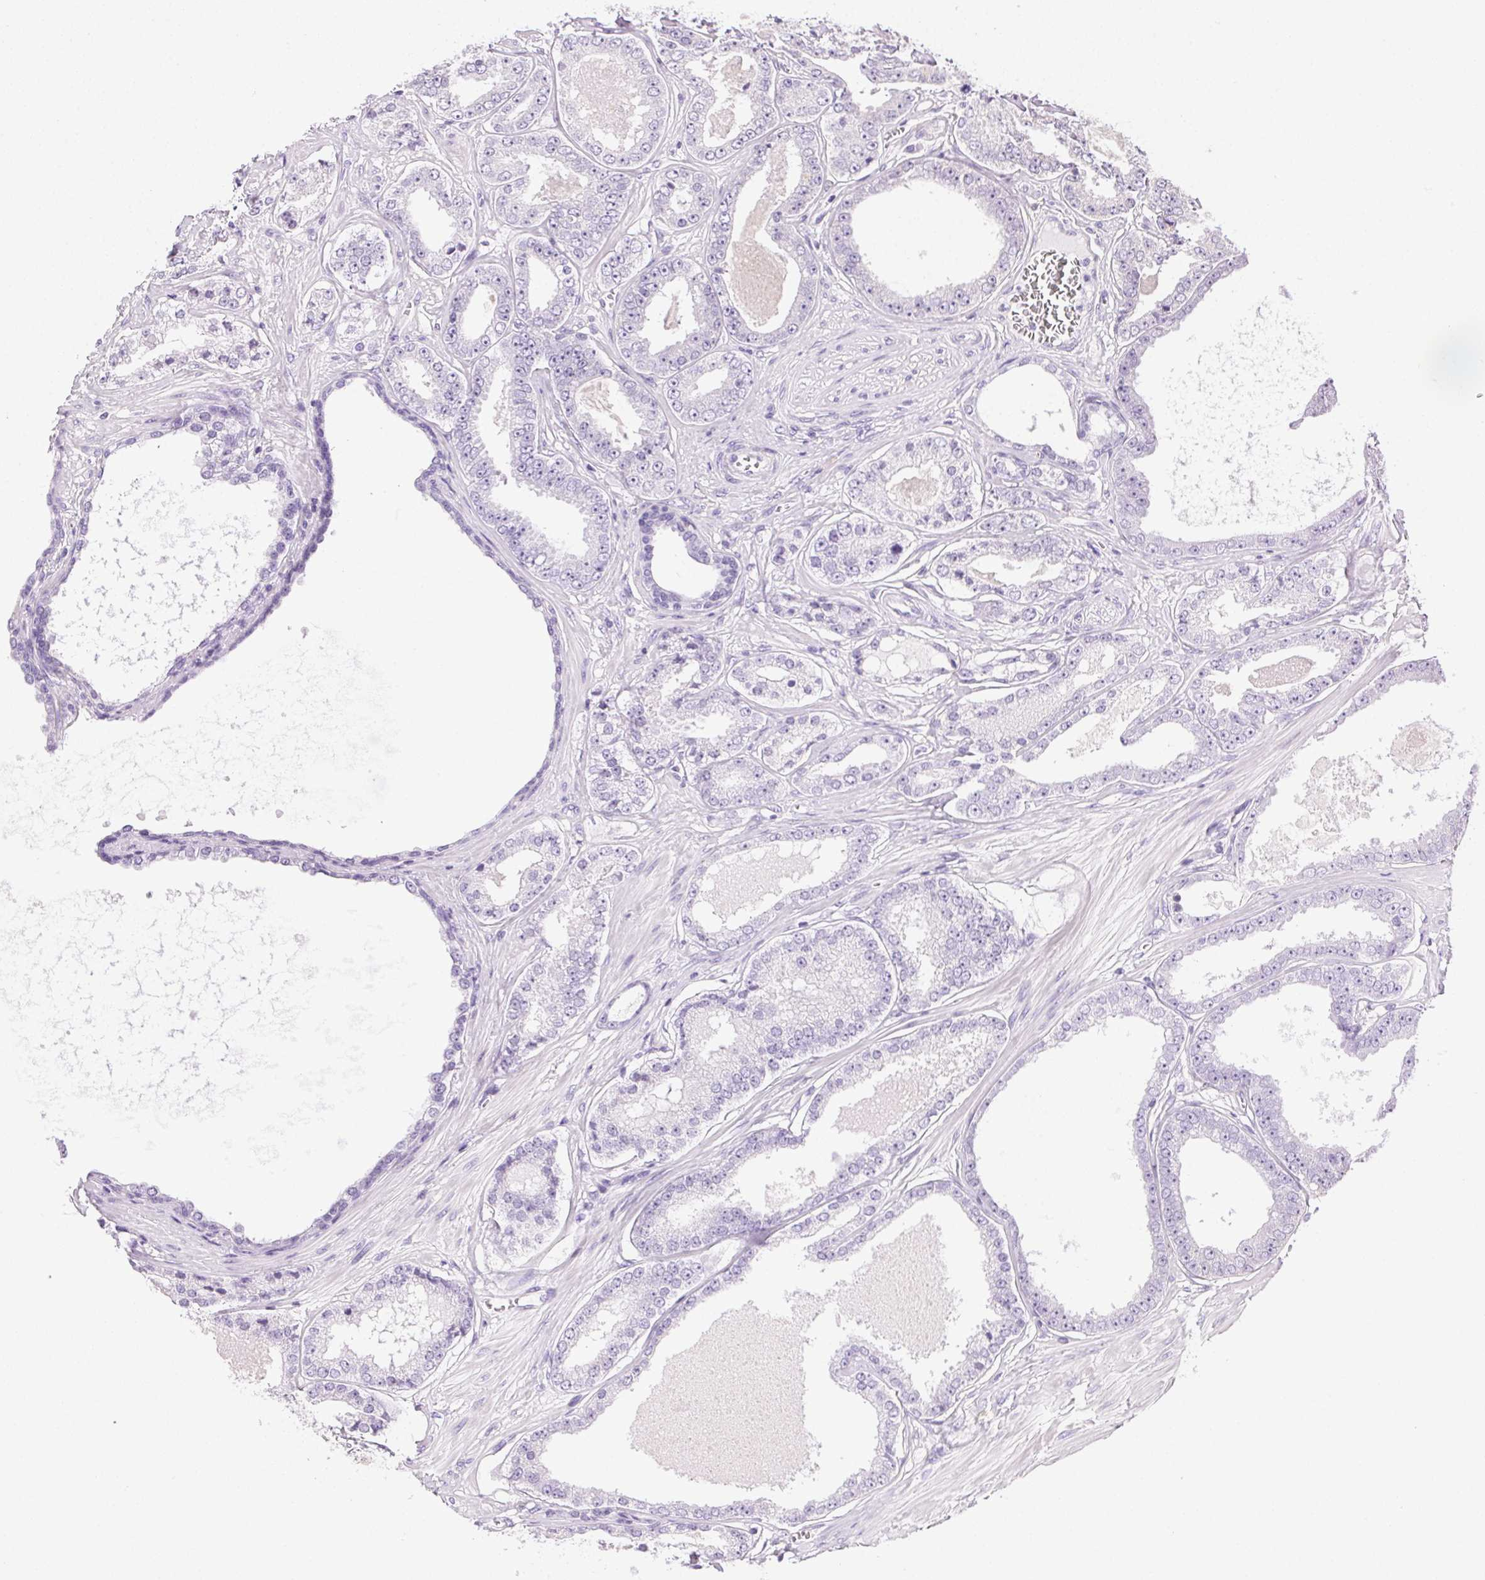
{"staining": {"intensity": "negative", "quantity": "none", "location": "none"}, "tissue": "prostate cancer", "cell_type": "Tumor cells", "image_type": "cancer", "snomed": [{"axis": "morphology", "description": "Adenocarcinoma, NOS"}, {"axis": "topography", "description": "Prostate"}], "caption": "IHC image of prostate cancer (adenocarcinoma) stained for a protein (brown), which demonstrates no positivity in tumor cells.", "gene": "AKAP5", "patient": {"sex": "male", "age": 64}}